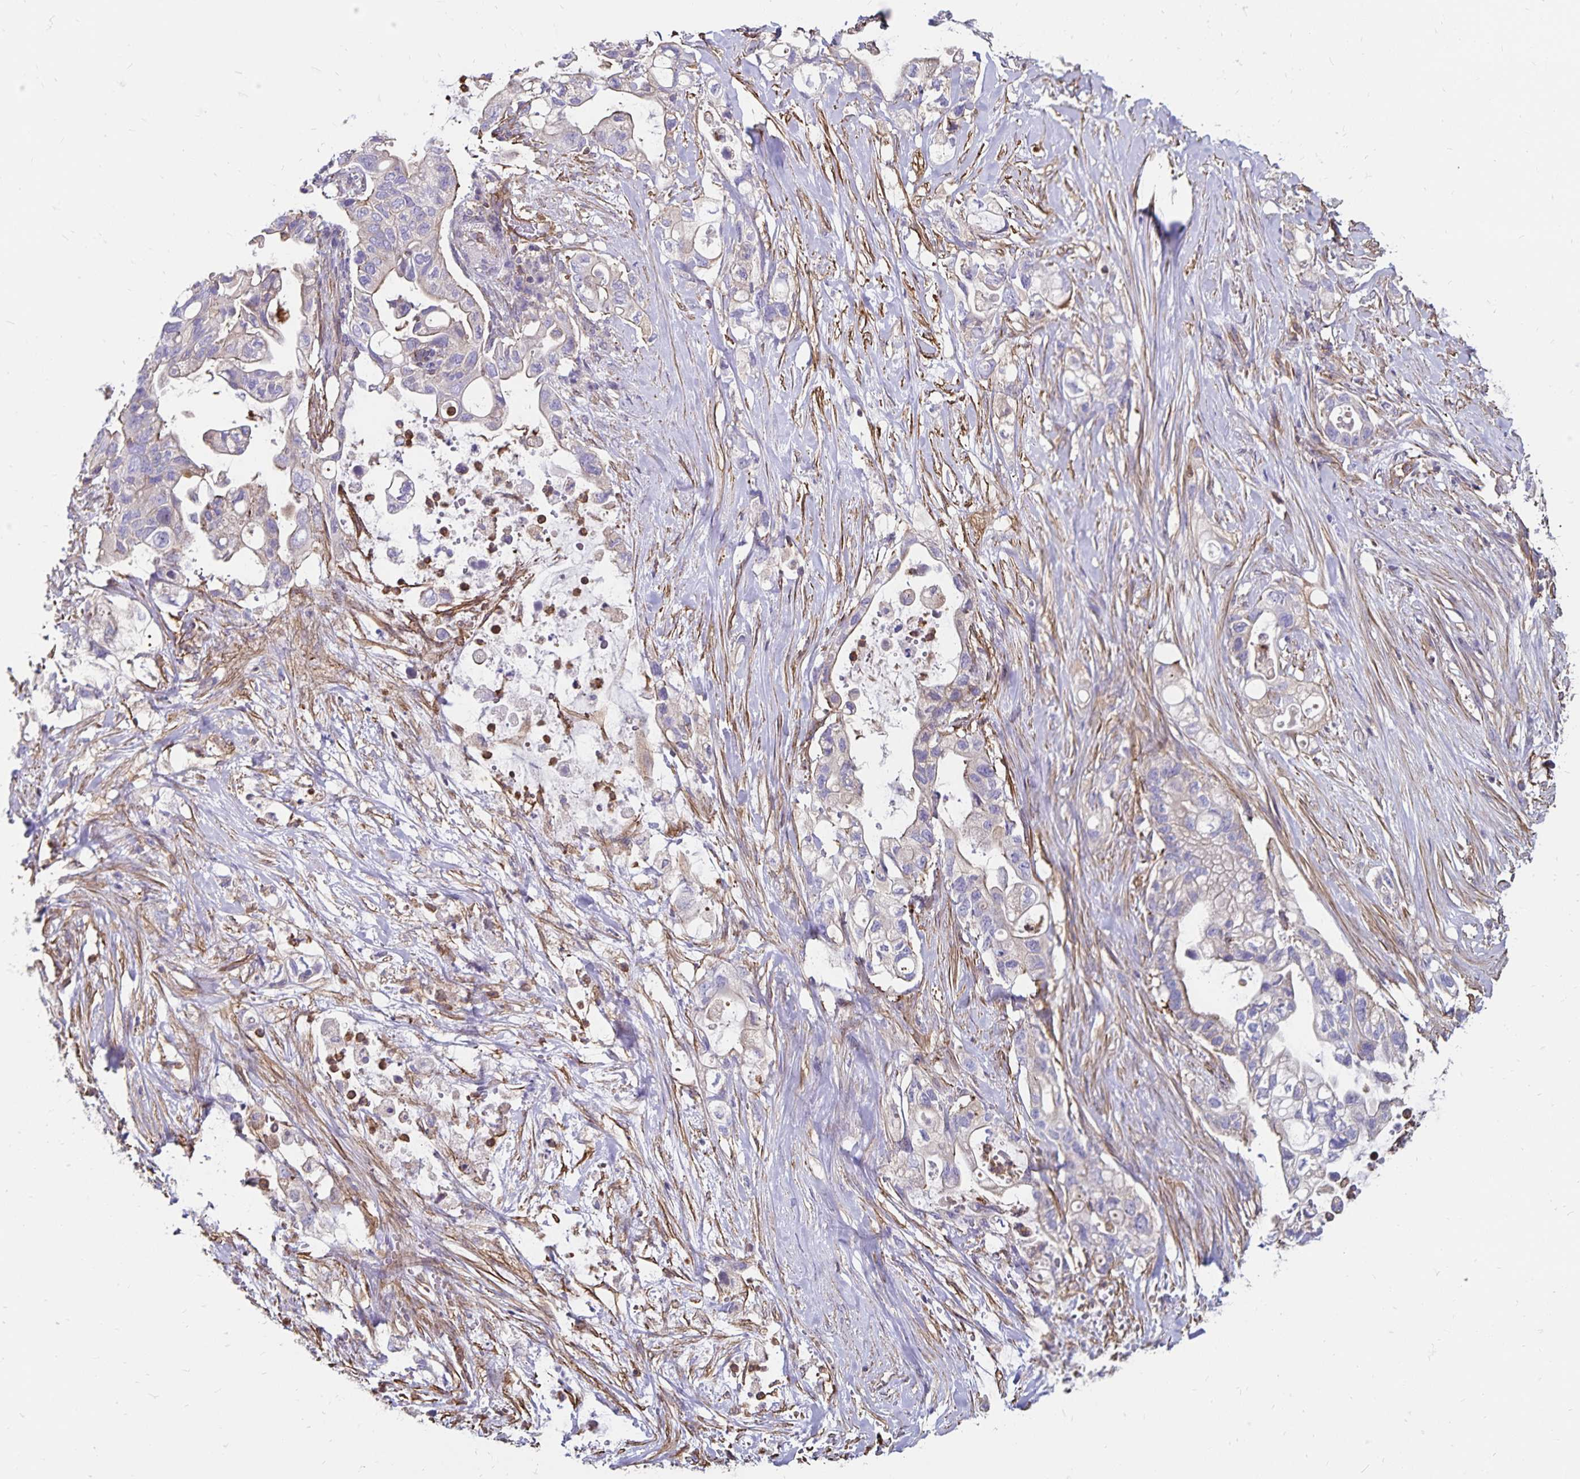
{"staining": {"intensity": "negative", "quantity": "none", "location": "none"}, "tissue": "pancreatic cancer", "cell_type": "Tumor cells", "image_type": "cancer", "snomed": [{"axis": "morphology", "description": "Adenocarcinoma, NOS"}, {"axis": "topography", "description": "Pancreas"}], "caption": "Pancreatic cancer was stained to show a protein in brown. There is no significant positivity in tumor cells.", "gene": "RPRML", "patient": {"sex": "female", "age": 72}}